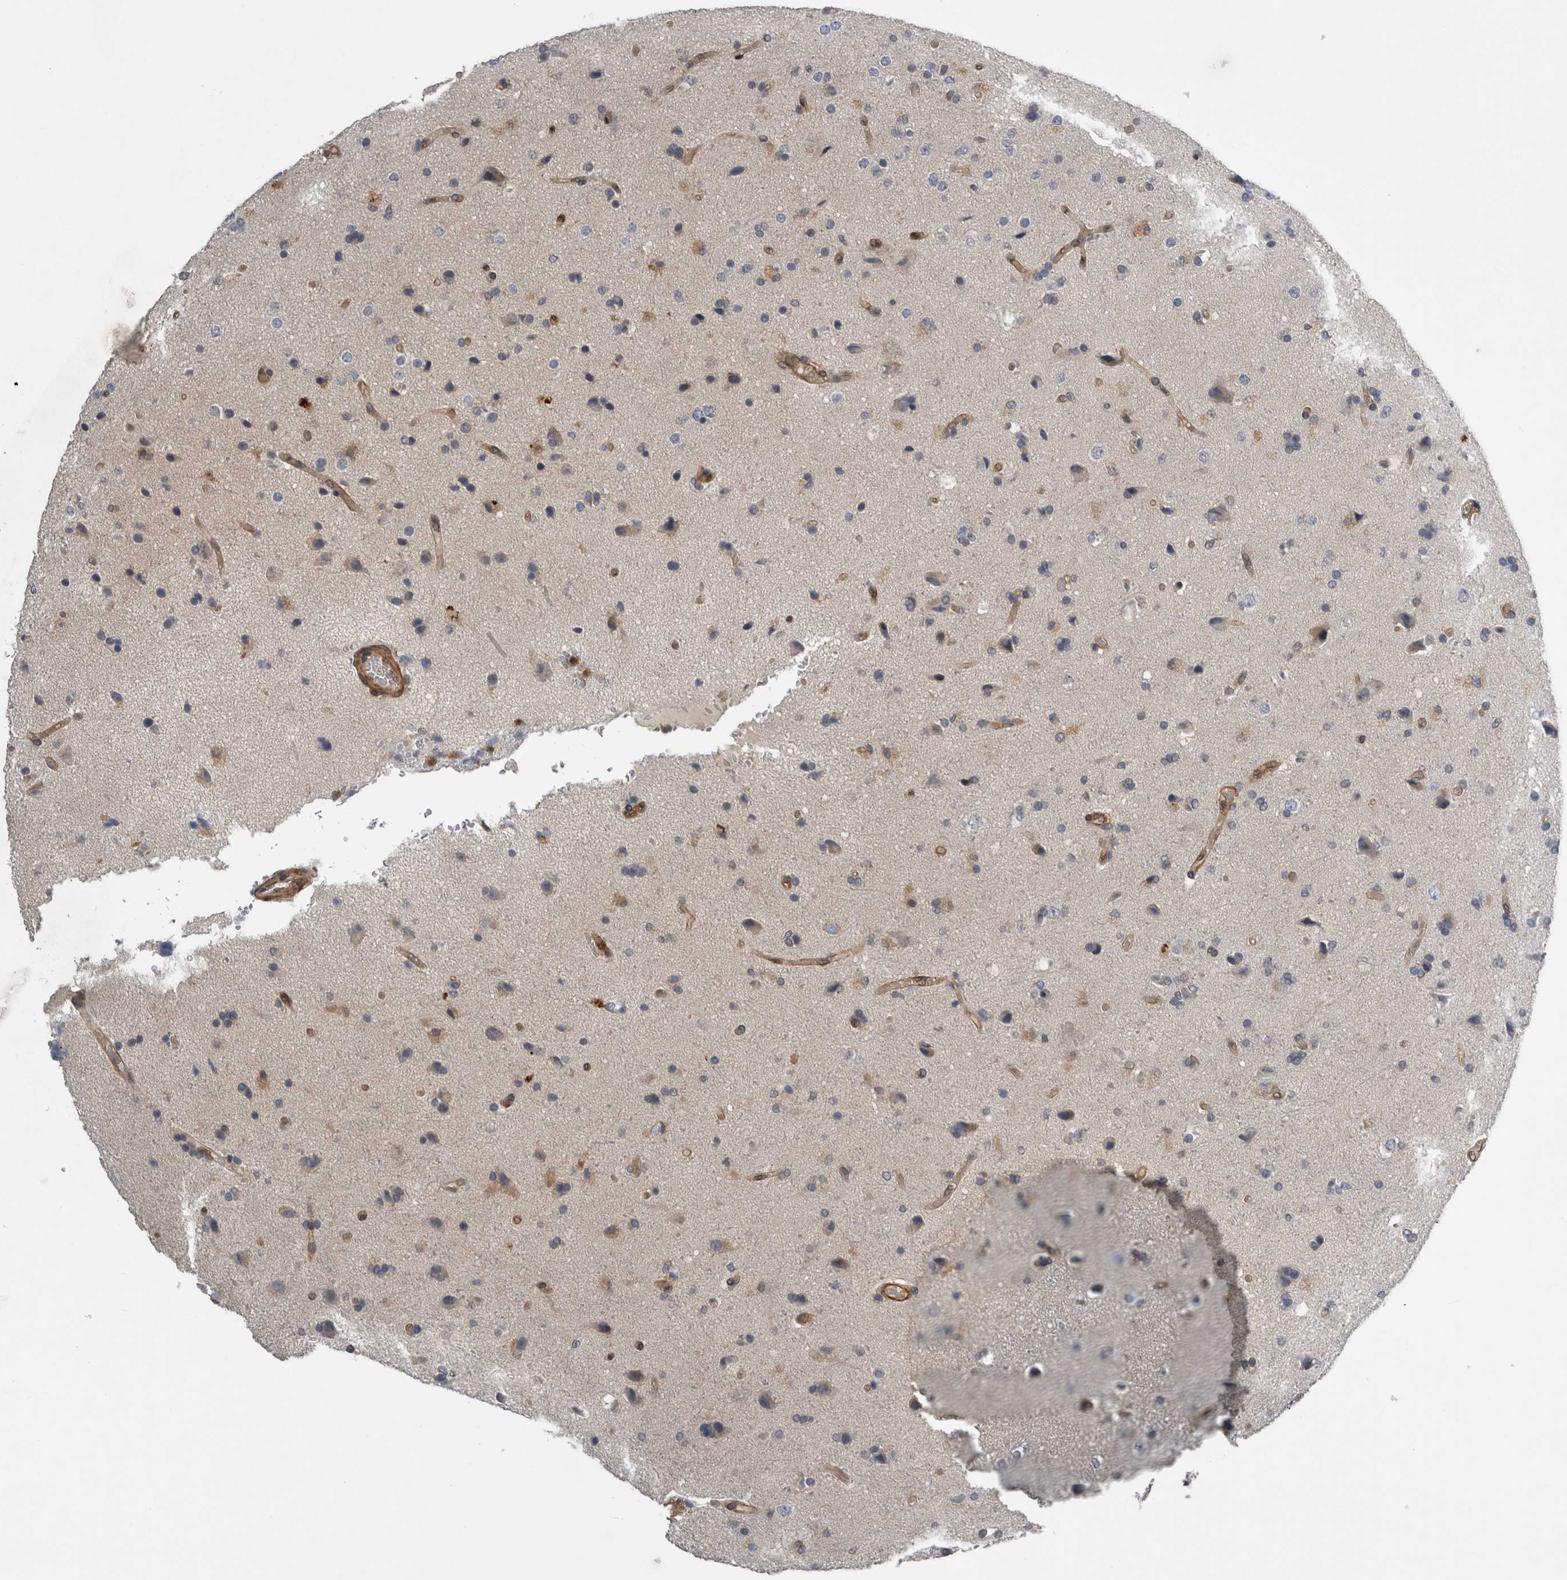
{"staining": {"intensity": "weak", "quantity": "<25%", "location": "cytoplasmic/membranous"}, "tissue": "glioma", "cell_type": "Tumor cells", "image_type": "cancer", "snomed": [{"axis": "morphology", "description": "Glioma, malignant, High grade"}, {"axis": "topography", "description": "Brain"}], "caption": "This is a histopathology image of immunohistochemistry (IHC) staining of malignant glioma (high-grade), which shows no expression in tumor cells.", "gene": "NAPRT", "patient": {"sex": "male", "age": 72}}